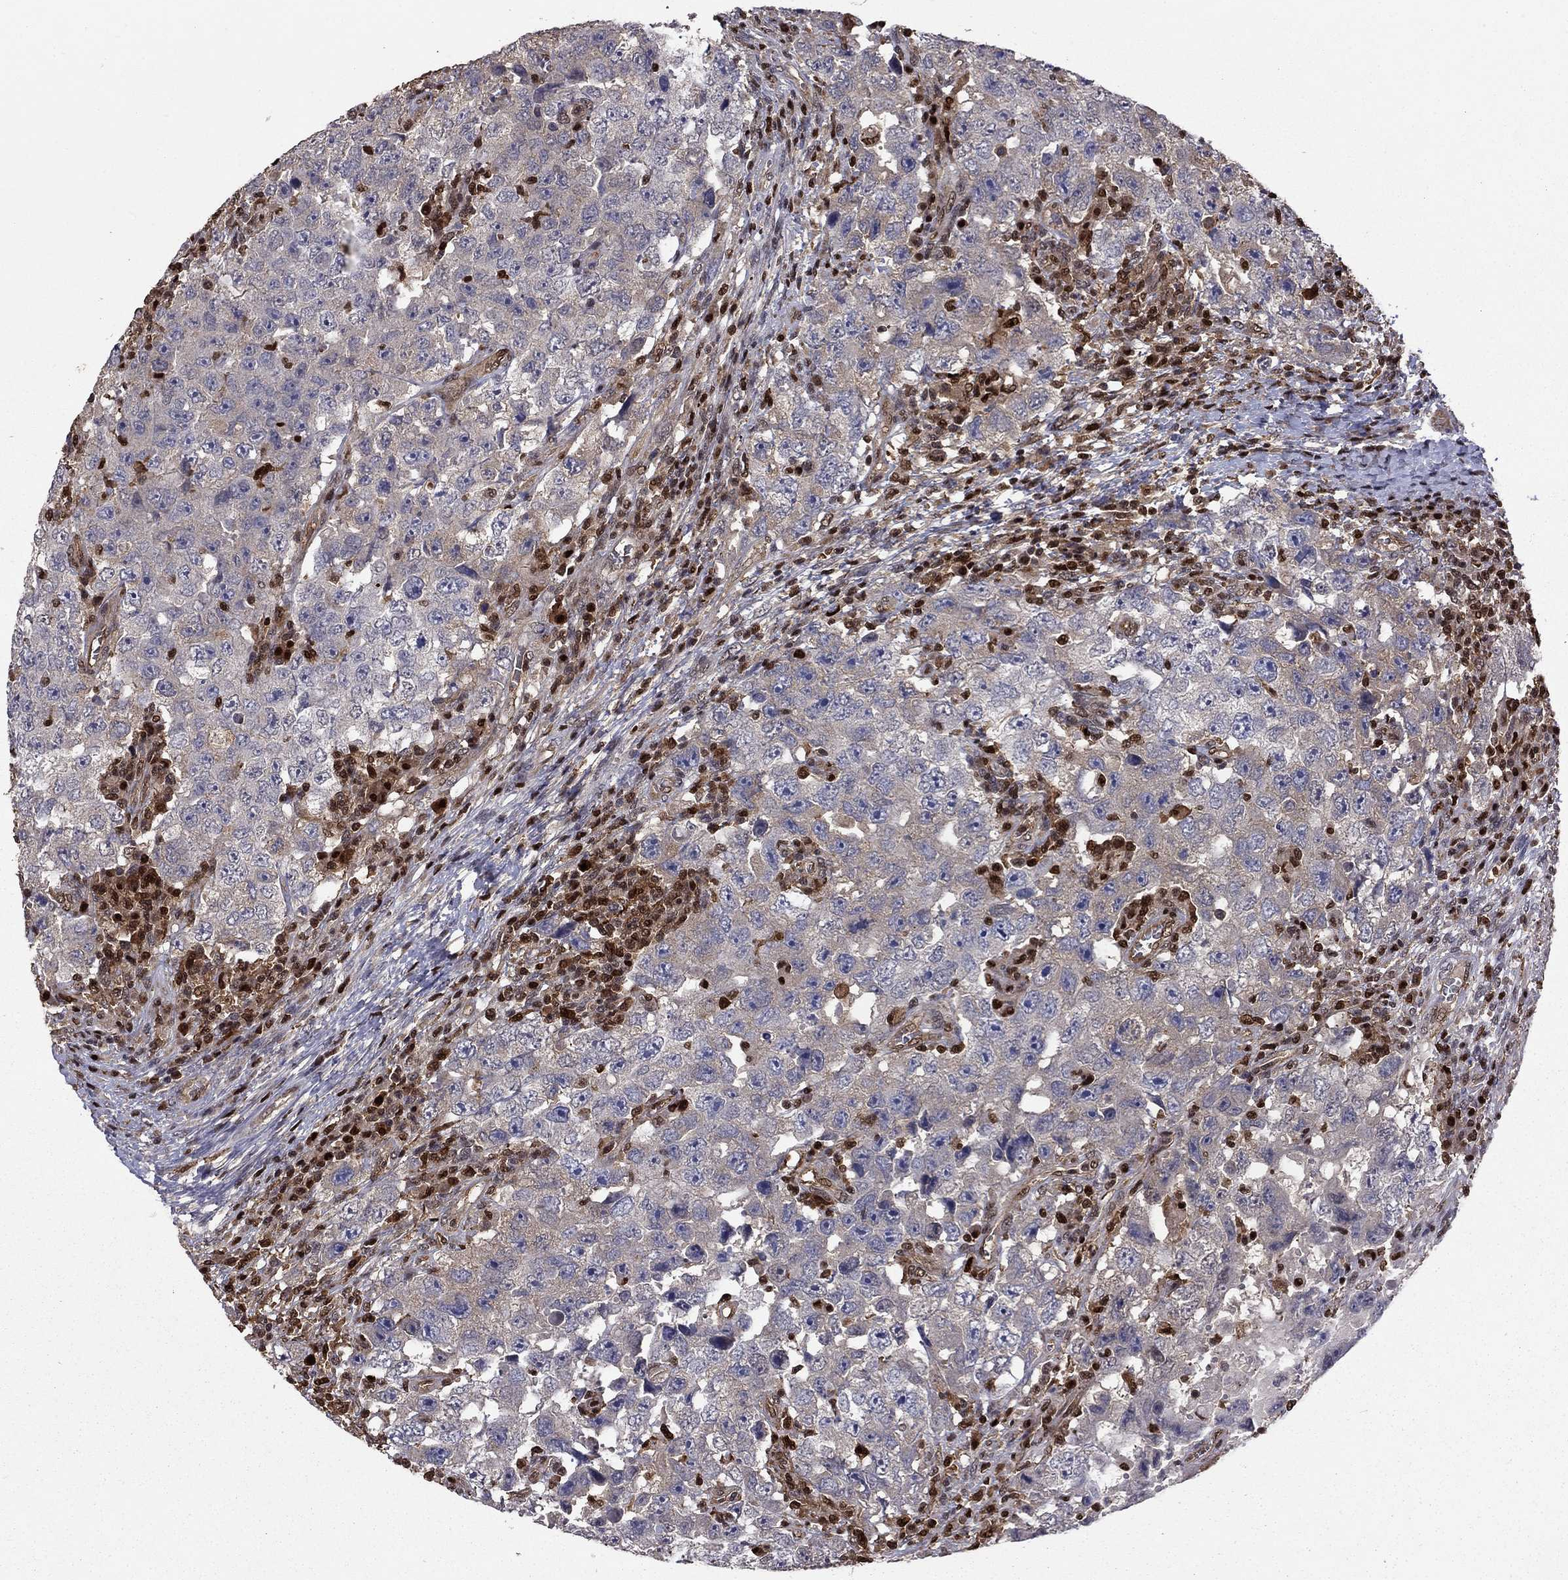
{"staining": {"intensity": "weak", "quantity": "<25%", "location": "cytoplasmic/membranous"}, "tissue": "testis cancer", "cell_type": "Tumor cells", "image_type": "cancer", "snomed": [{"axis": "morphology", "description": "Carcinoma, Embryonal, NOS"}, {"axis": "topography", "description": "Testis"}], "caption": "An image of testis cancer stained for a protein demonstrates no brown staining in tumor cells.", "gene": "APPBP2", "patient": {"sex": "male", "age": 26}}